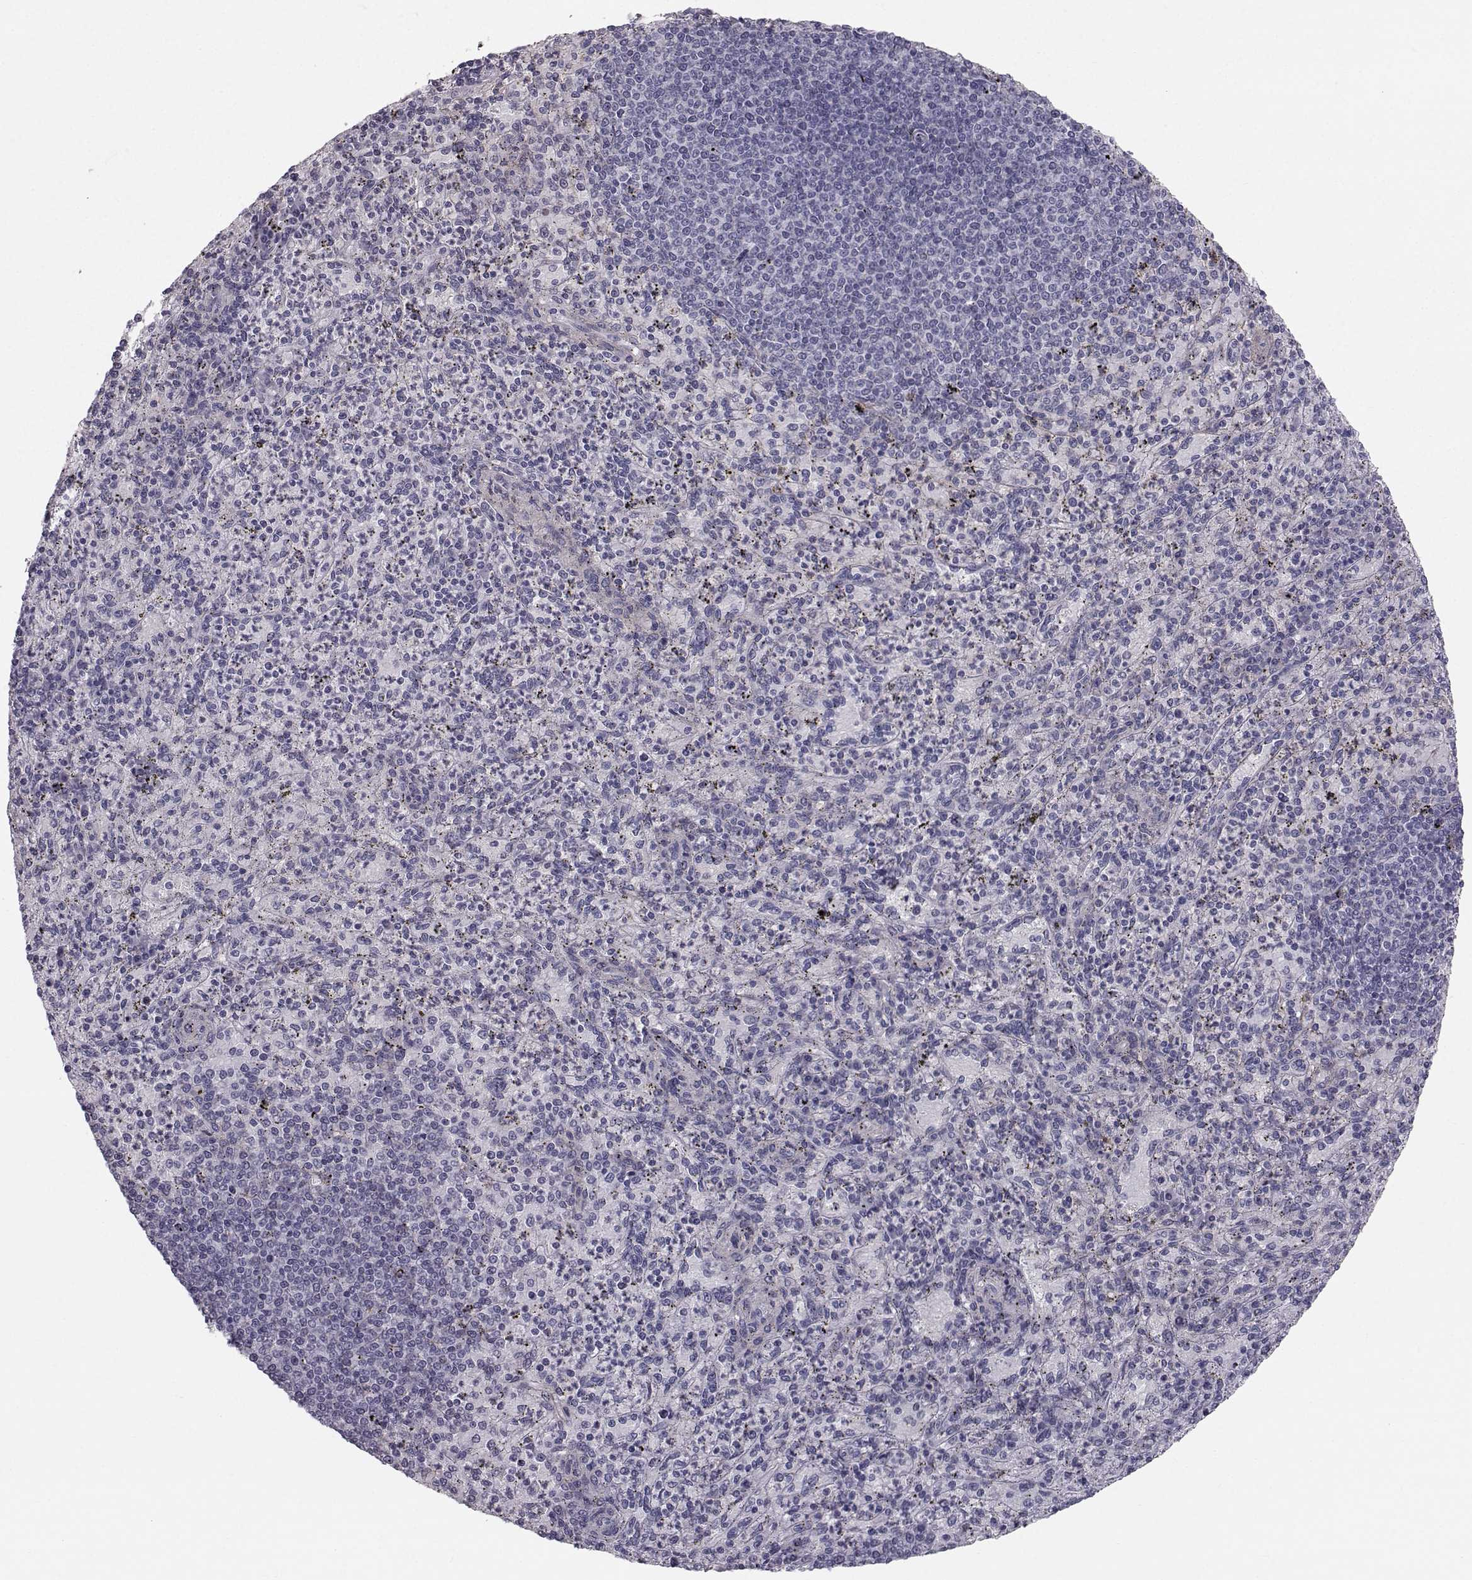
{"staining": {"intensity": "negative", "quantity": "none", "location": "none"}, "tissue": "spleen", "cell_type": "Cells in red pulp", "image_type": "normal", "snomed": [{"axis": "morphology", "description": "Normal tissue, NOS"}, {"axis": "topography", "description": "Spleen"}], "caption": "Immunohistochemistry of normal spleen reveals no staining in cells in red pulp.", "gene": "SPDYE4", "patient": {"sex": "male", "age": 60}}